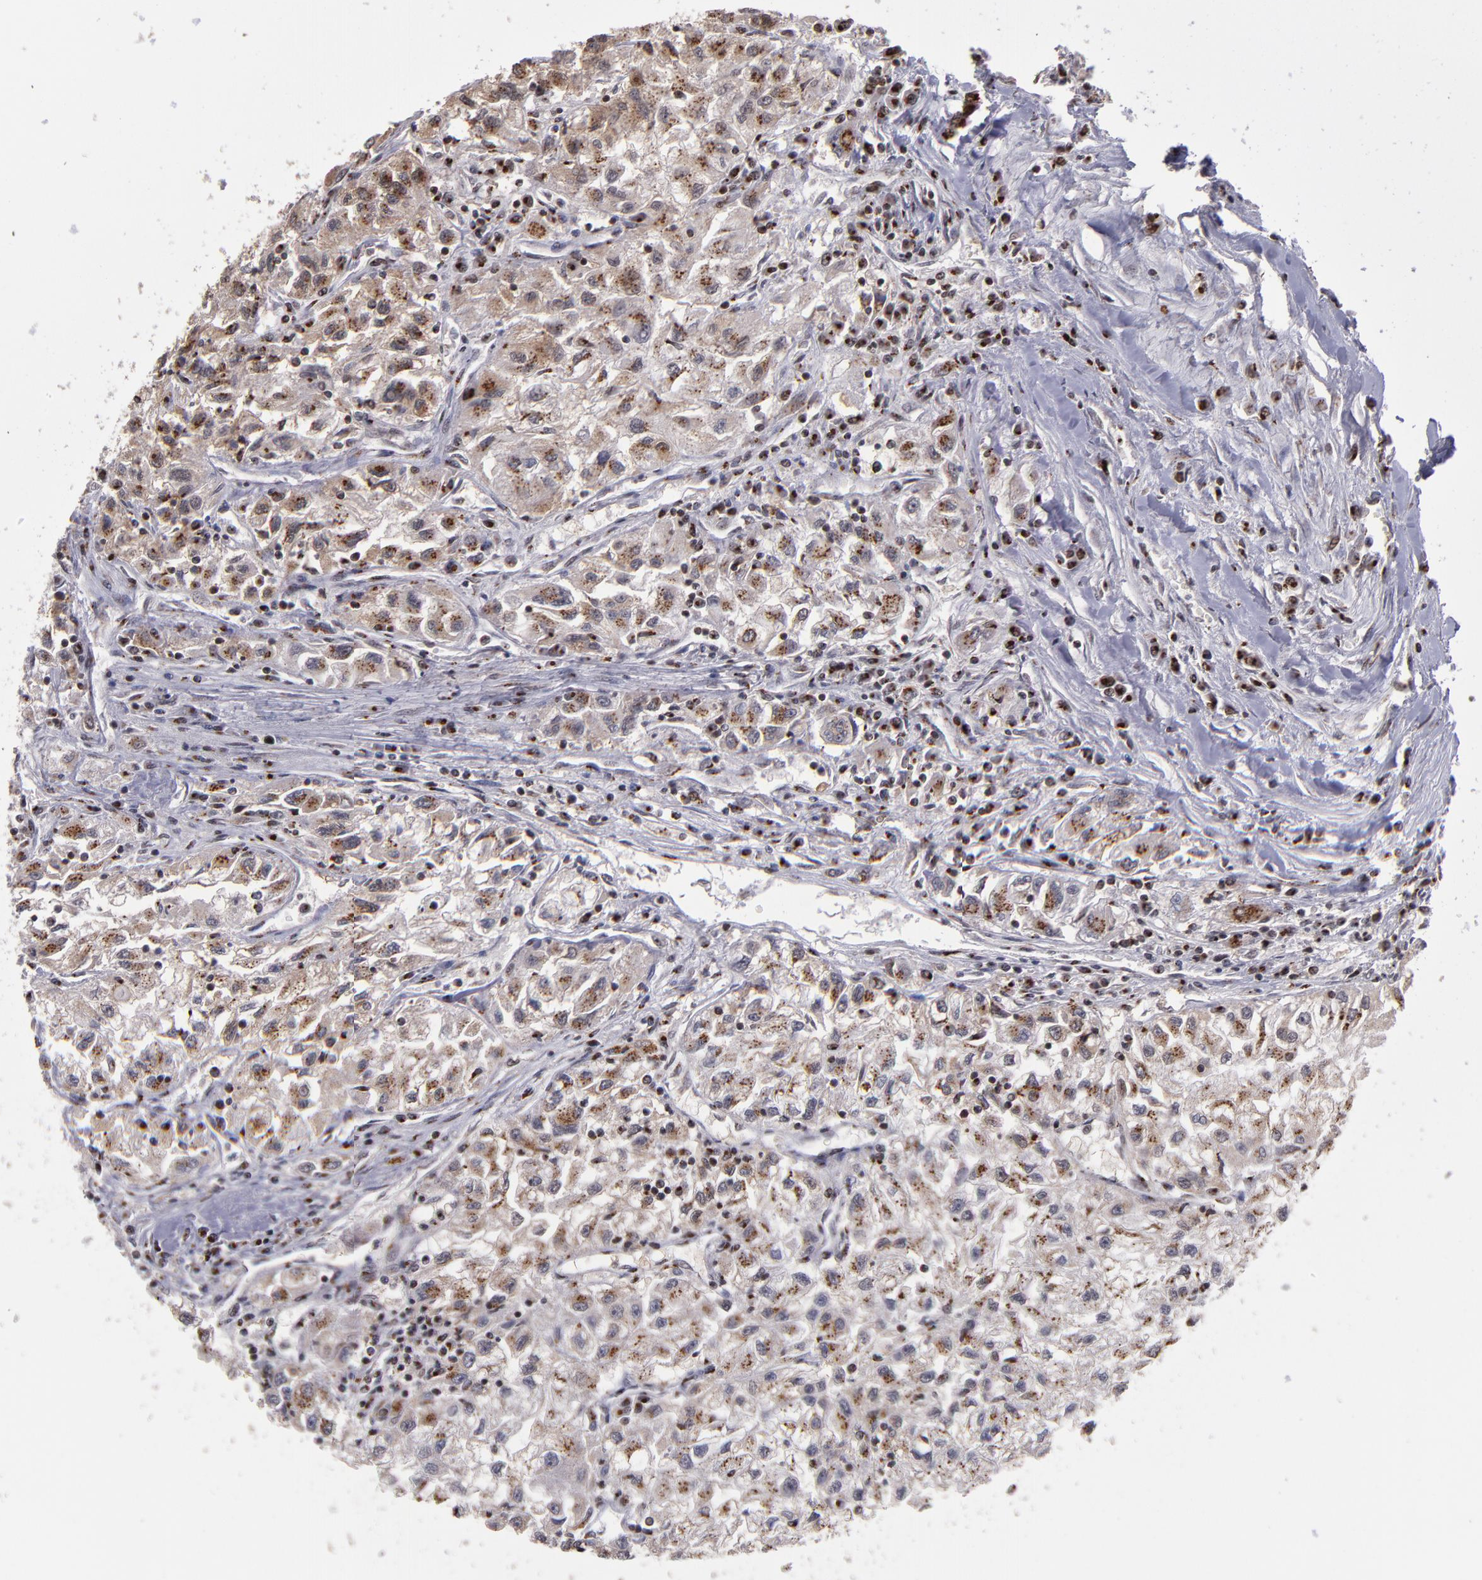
{"staining": {"intensity": "moderate", "quantity": ">75%", "location": "cytoplasmic/membranous,nuclear"}, "tissue": "renal cancer", "cell_type": "Tumor cells", "image_type": "cancer", "snomed": [{"axis": "morphology", "description": "Adenocarcinoma, NOS"}, {"axis": "topography", "description": "Kidney"}], "caption": "DAB (3,3'-diaminobenzidine) immunohistochemical staining of renal cancer (adenocarcinoma) shows moderate cytoplasmic/membranous and nuclear protein staining in about >75% of tumor cells.", "gene": "CSDC2", "patient": {"sex": "male", "age": 59}}